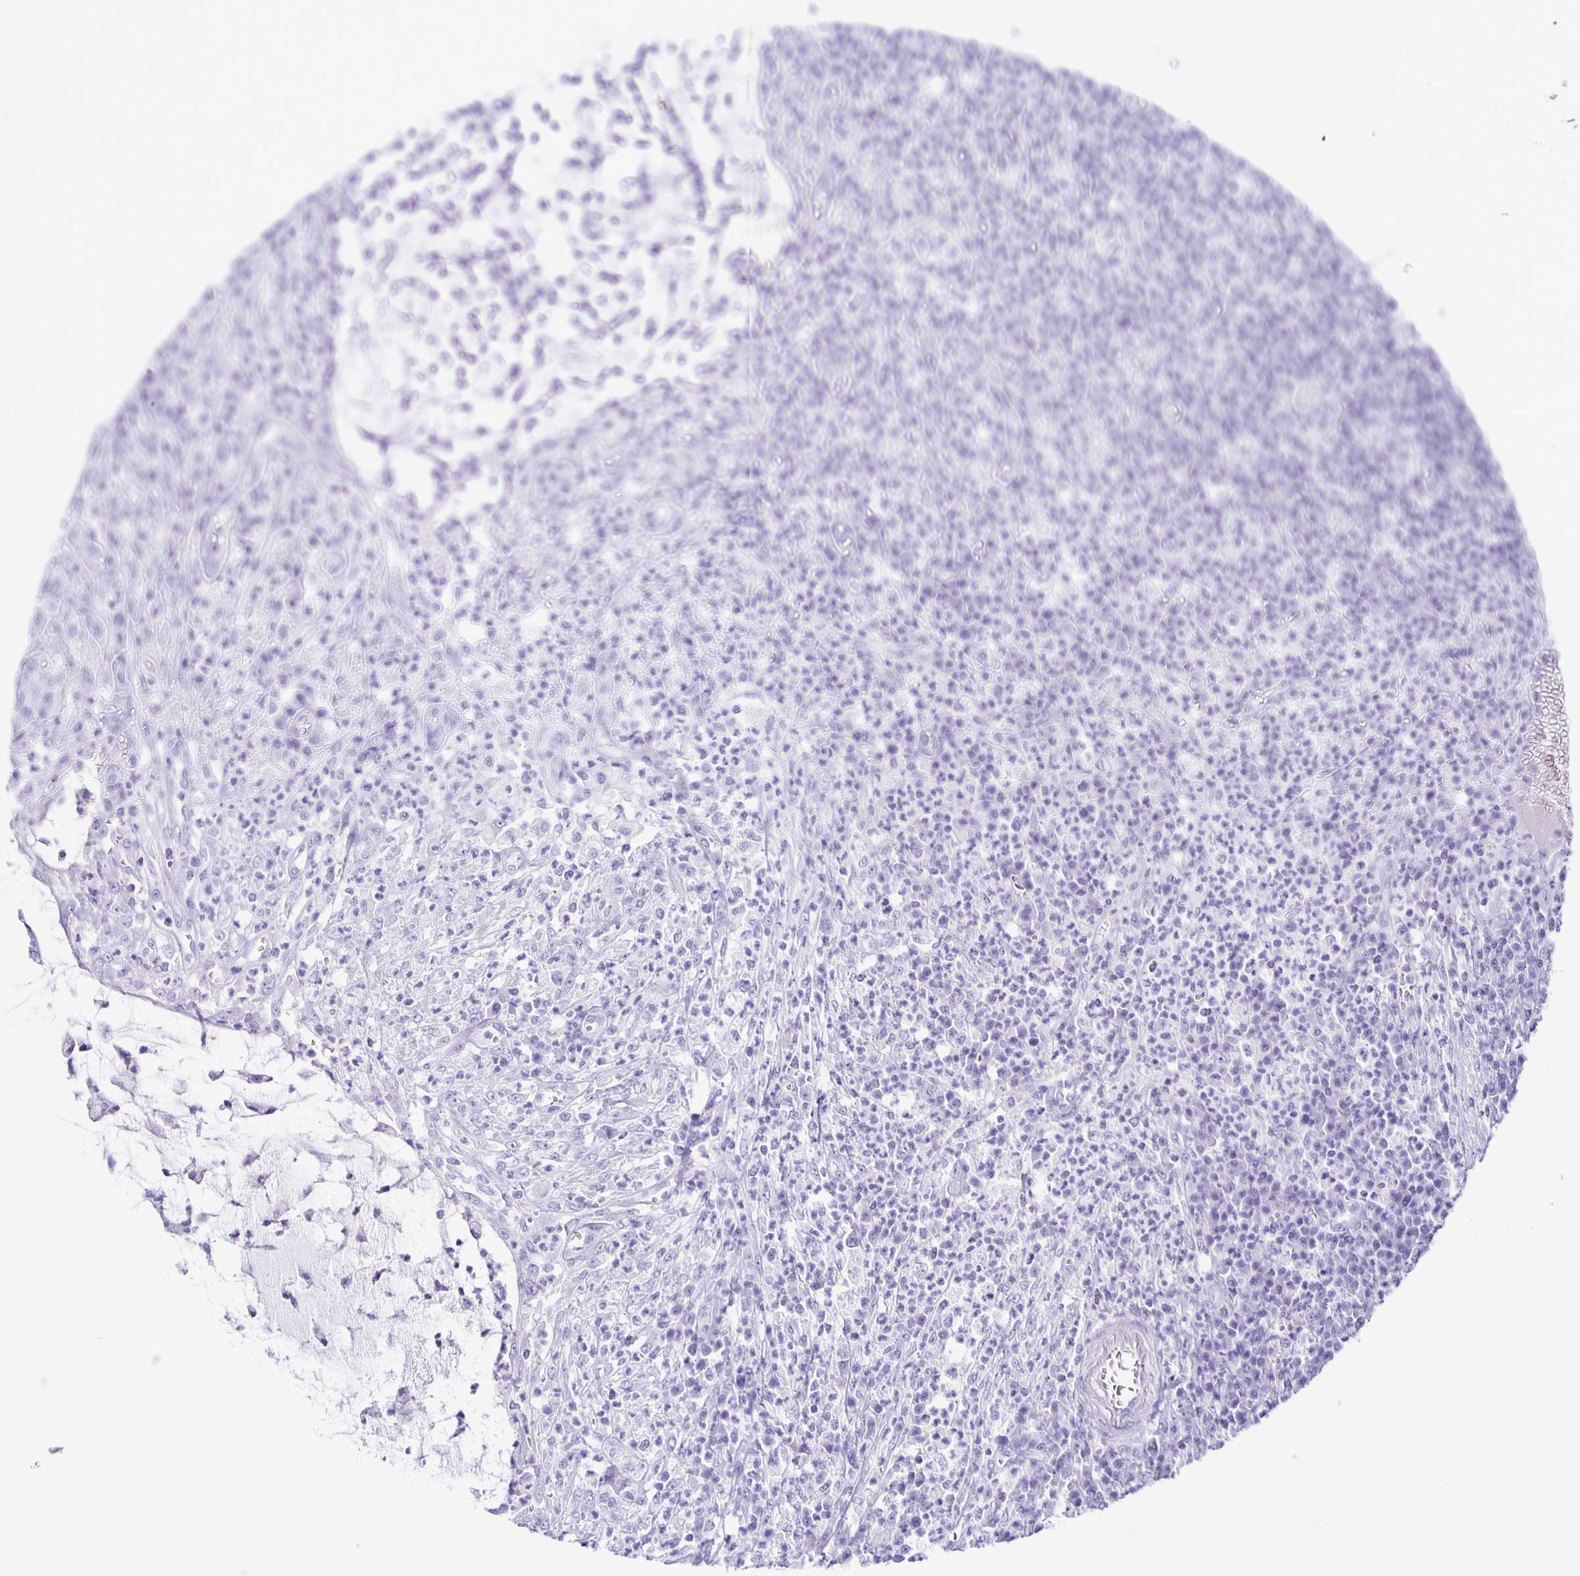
{"staining": {"intensity": "negative", "quantity": "none", "location": "none"}, "tissue": "colorectal cancer", "cell_type": "Tumor cells", "image_type": "cancer", "snomed": [{"axis": "morphology", "description": "Adenocarcinoma, NOS"}, {"axis": "topography", "description": "Colon"}], "caption": "High magnification brightfield microscopy of colorectal cancer stained with DAB (3,3'-diaminobenzidine) (brown) and counterstained with hematoxylin (blue): tumor cells show no significant positivity.", "gene": "AQP6", "patient": {"sex": "male", "age": 65}}